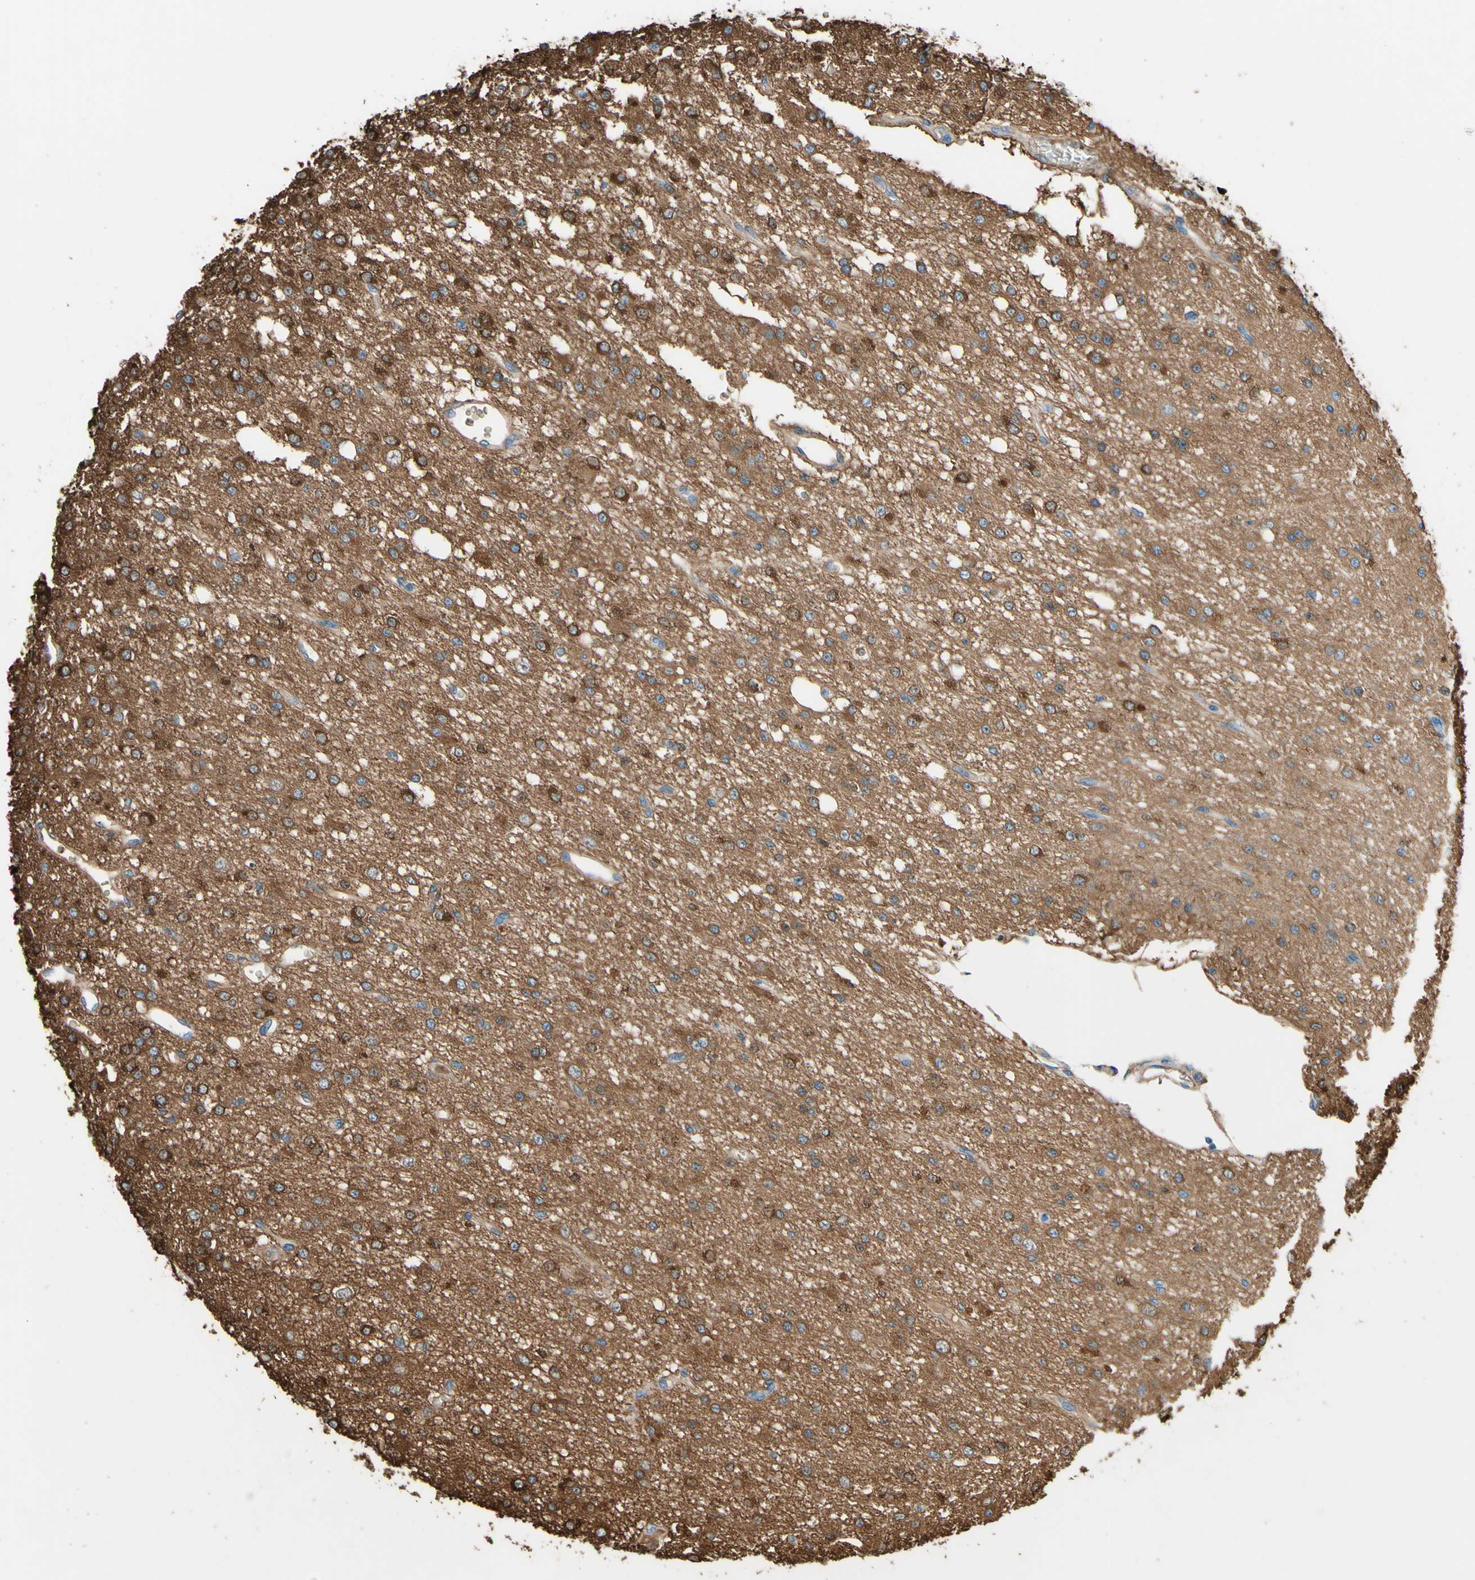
{"staining": {"intensity": "strong", "quantity": "25%-75%", "location": "cytoplasmic/membranous"}, "tissue": "glioma", "cell_type": "Tumor cells", "image_type": "cancer", "snomed": [{"axis": "morphology", "description": "Glioma, malignant, Low grade"}, {"axis": "topography", "description": "Brain"}], "caption": "A high-resolution image shows IHC staining of malignant glioma (low-grade), which reveals strong cytoplasmic/membranous expression in approximately 25%-75% of tumor cells.", "gene": "DPYSL3", "patient": {"sex": "male", "age": 38}}